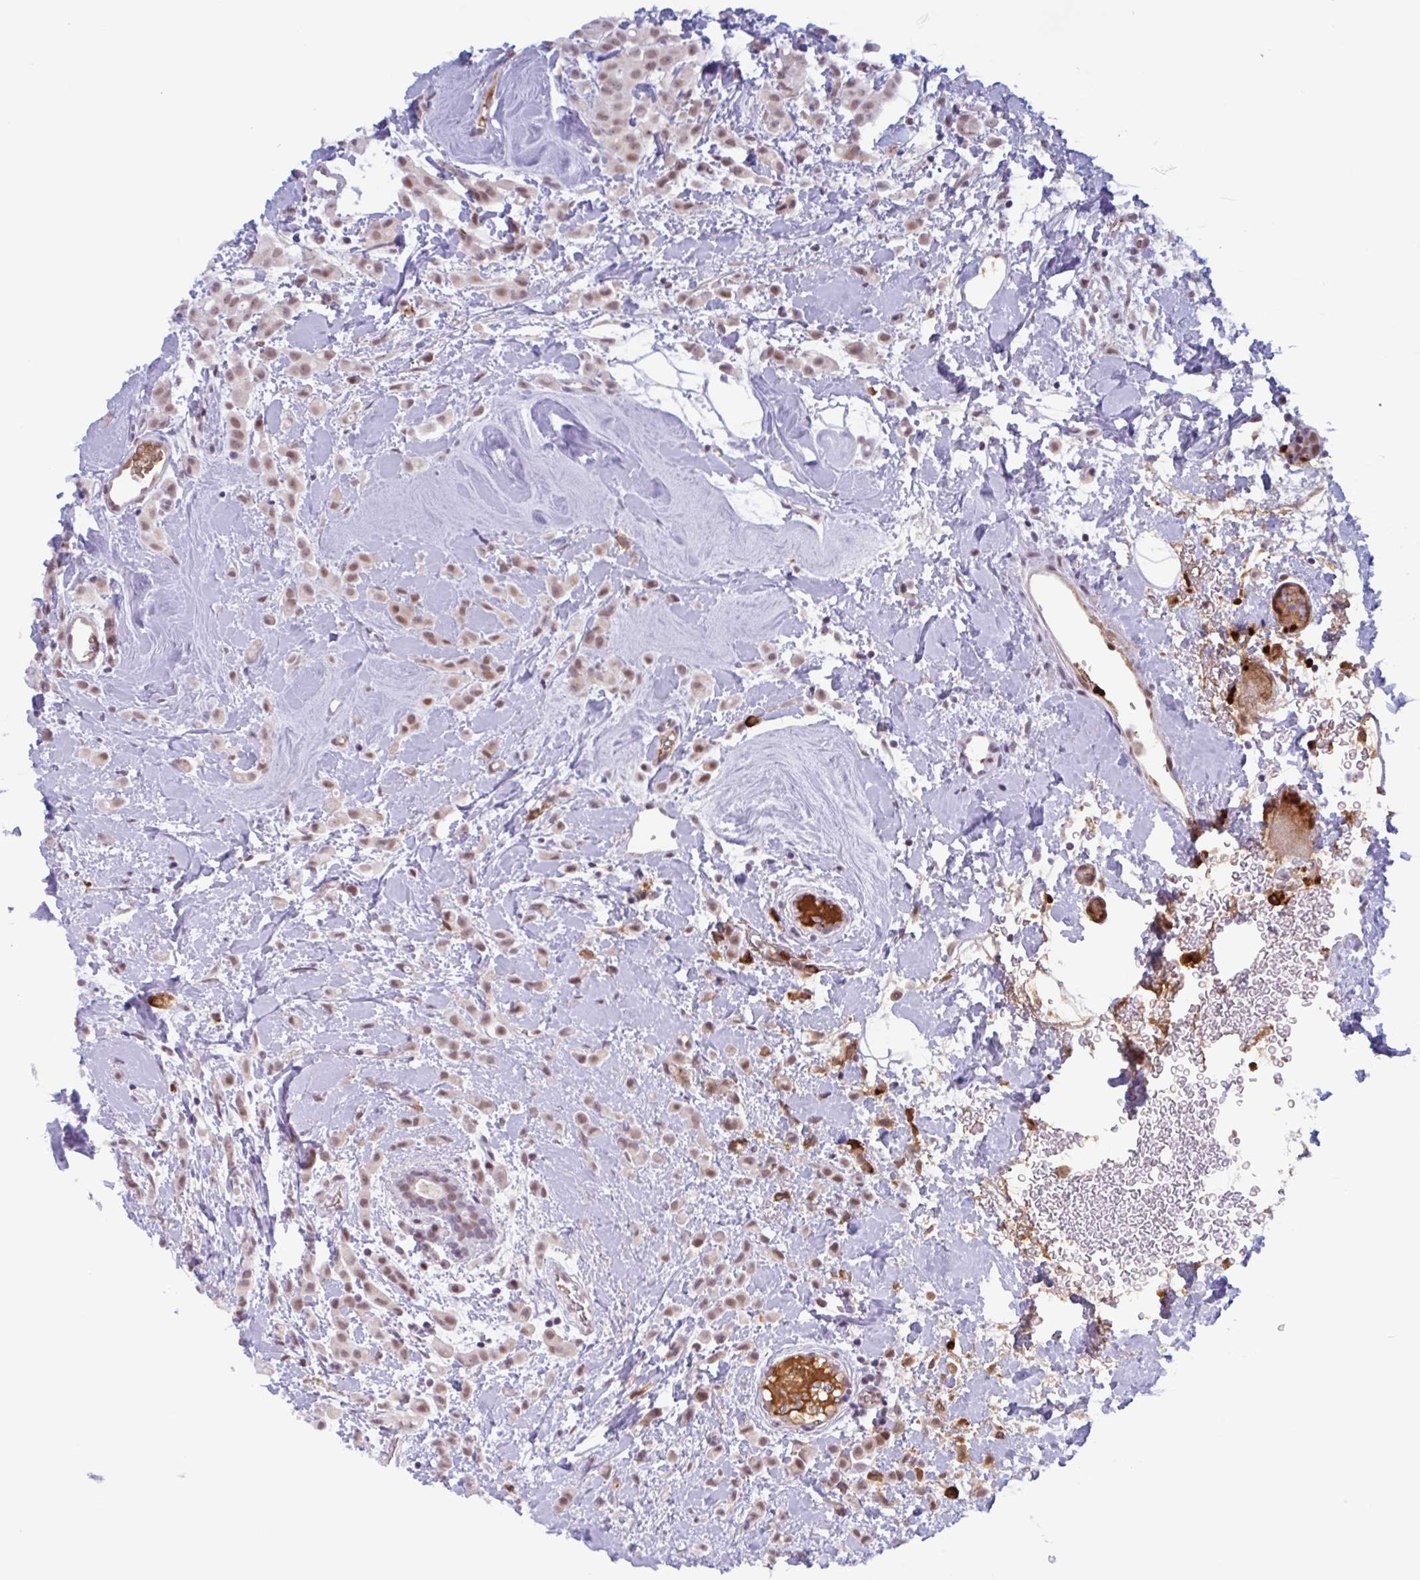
{"staining": {"intensity": "moderate", "quantity": ">75%", "location": "nuclear"}, "tissue": "breast cancer", "cell_type": "Tumor cells", "image_type": "cancer", "snomed": [{"axis": "morphology", "description": "Lobular carcinoma"}, {"axis": "topography", "description": "Breast"}], "caption": "The micrograph reveals staining of lobular carcinoma (breast), revealing moderate nuclear protein positivity (brown color) within tumor cells.", "gene": "PLG", "patient": {"sex": "female", "age": 68}}